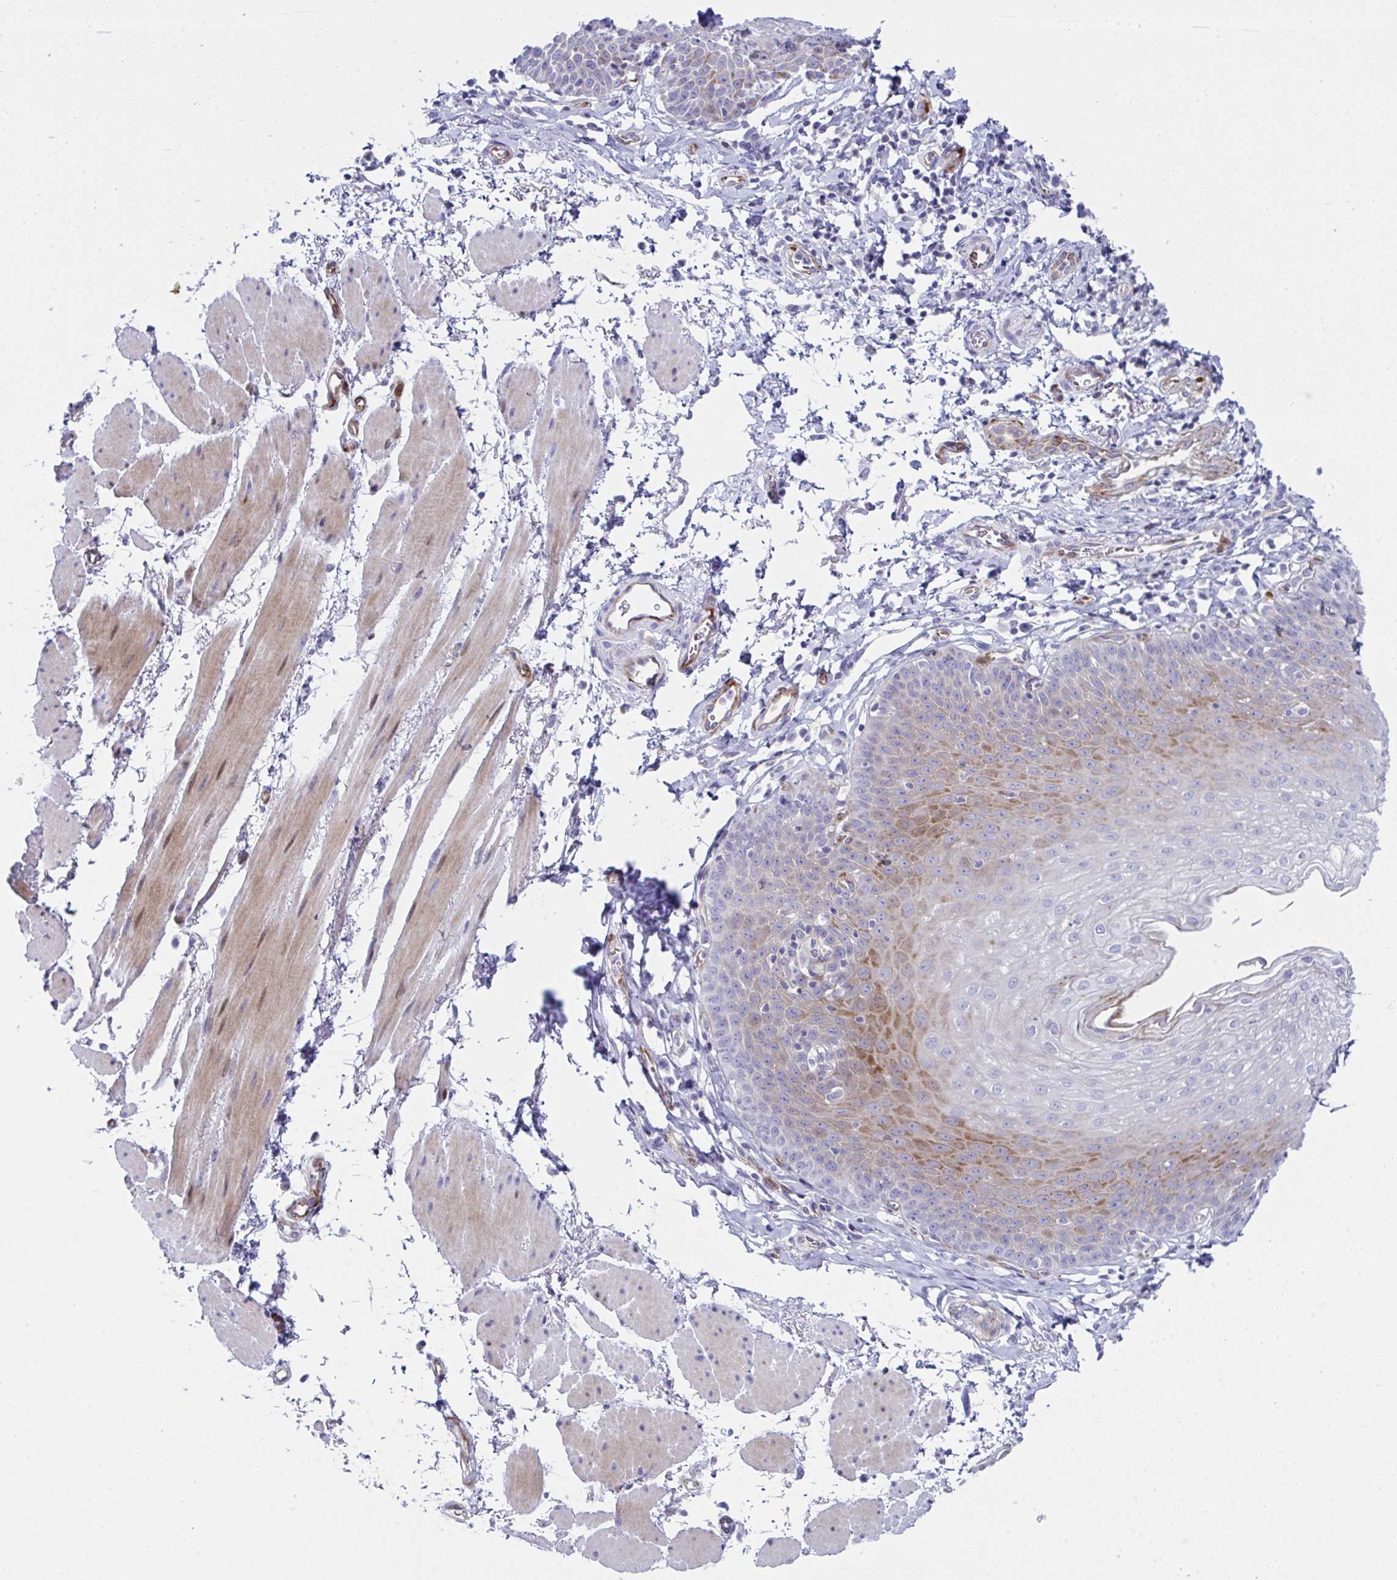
{"staining": {"intensity": "moderate", "quantity": "25%-75%", "location": "cytoplasmic/membranous"}, "tissue": "esophagus", "cell_type": "Squamous epithelial cells", "image_type": "normal", "snomed": [{"axis": "morphology", "description": "Normal tissue, NOS"}, {"axis": "topography", "description": "Esophagus"}], "caption": "Immunohistochemical staining of unremarkable human esophagus reveals 25%-75% levels of moderate cytoplasmic/membranous protein expression in about 25%-75% of squamous epithelial cells.", "gene": "ZNF713", "patient": {"sex": "female", "age": 81}}